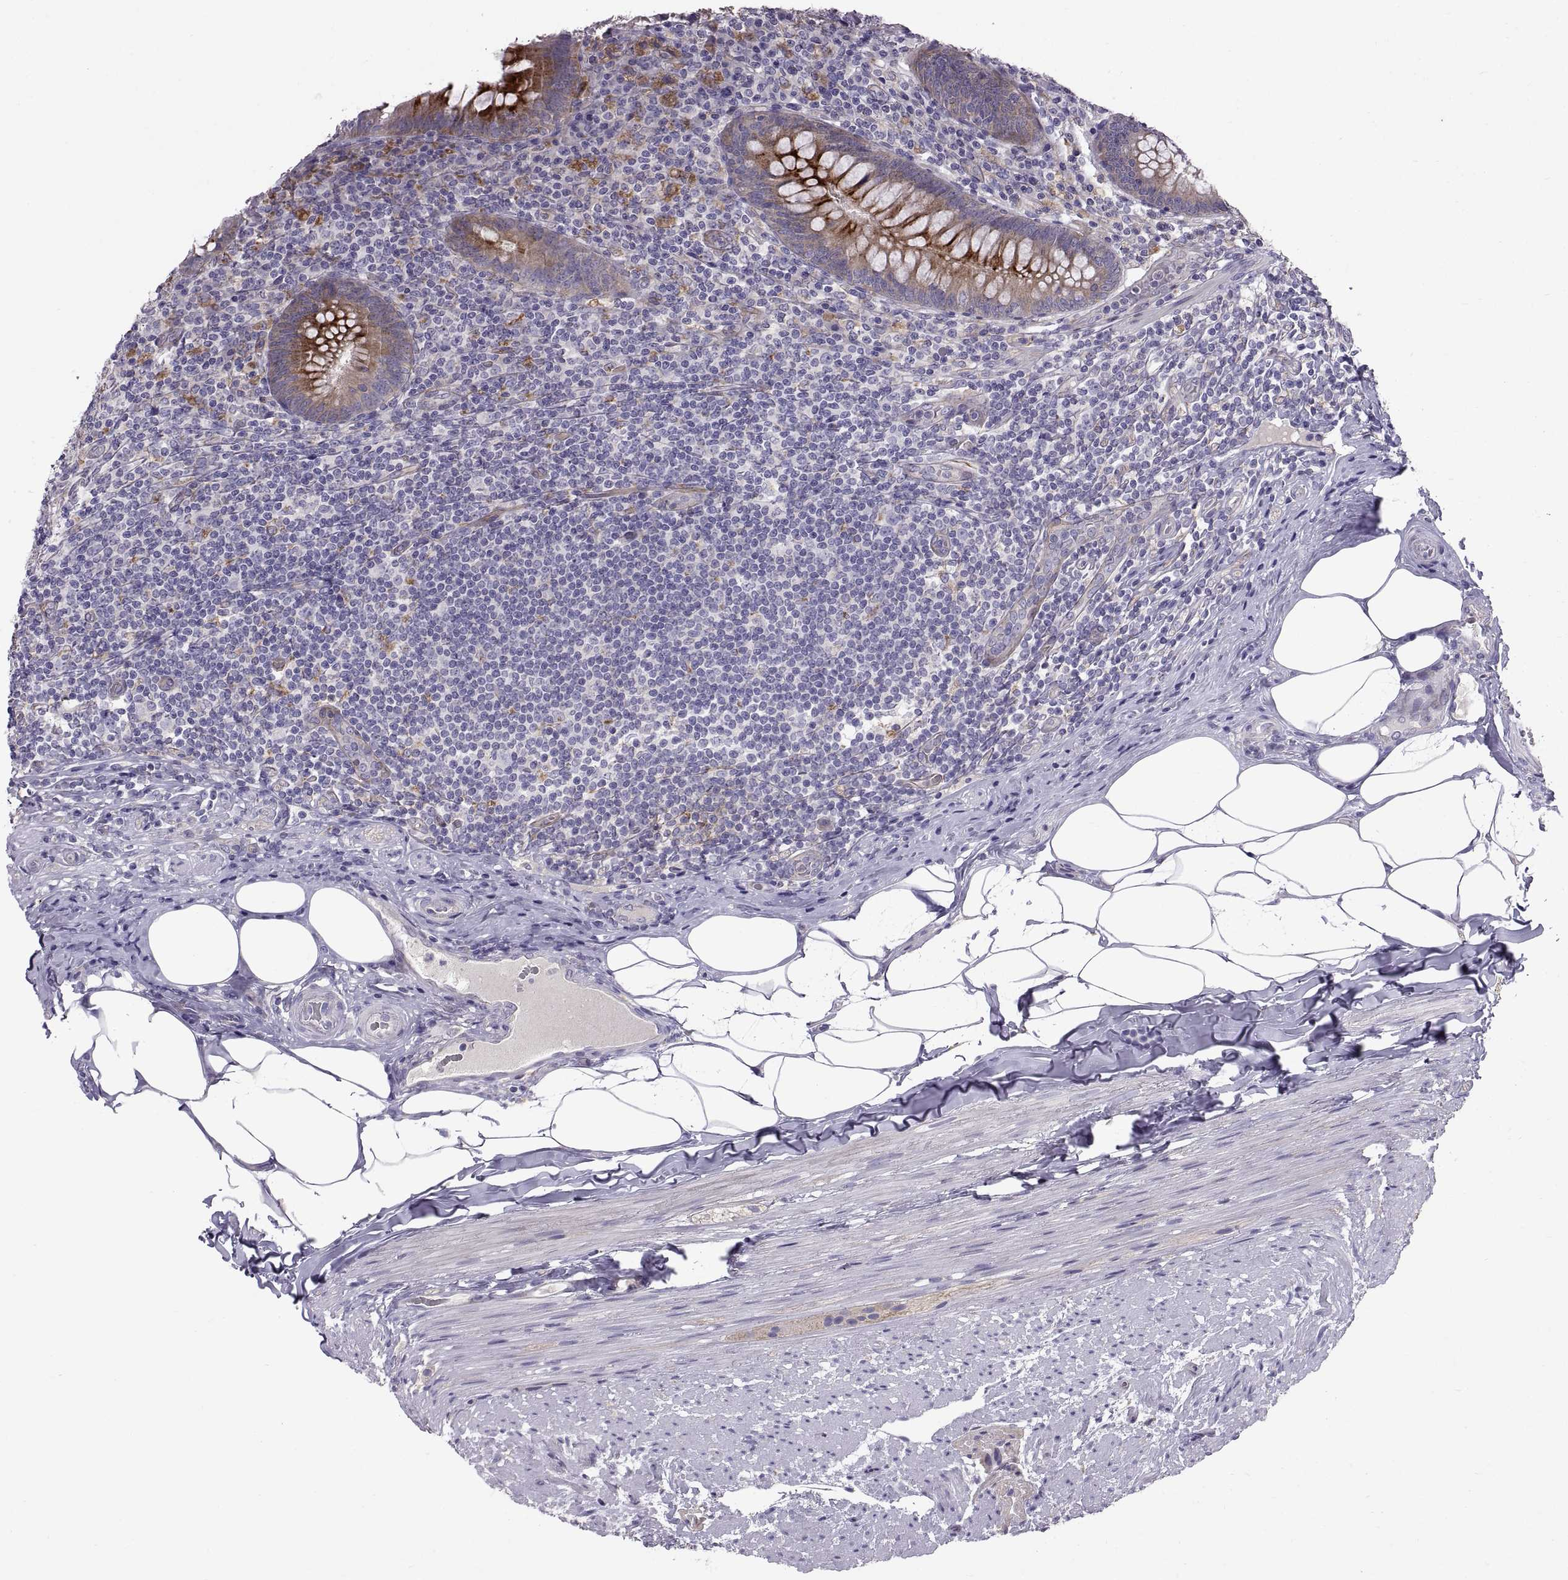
{"staining": {"intensity": "strong", "quantity": "25%-75%", "location": "cytoplasmic/membranous"}, "tissue": "appendix", "cell_type": "Glandular cells", "image_type": "normal", "snomed": [{"axis": "morphology", "description": "Normal tissue, NOS"}, {"axis": "topography", "description": "Appendix"}], "caption": "Appendix stained with a brown dye reveals strong cytoplasmic/membranous positive staining in about 25%-75% of glandular cells.", "gene": "ARSL", "patient": {"sex": "male", "age": 47}}